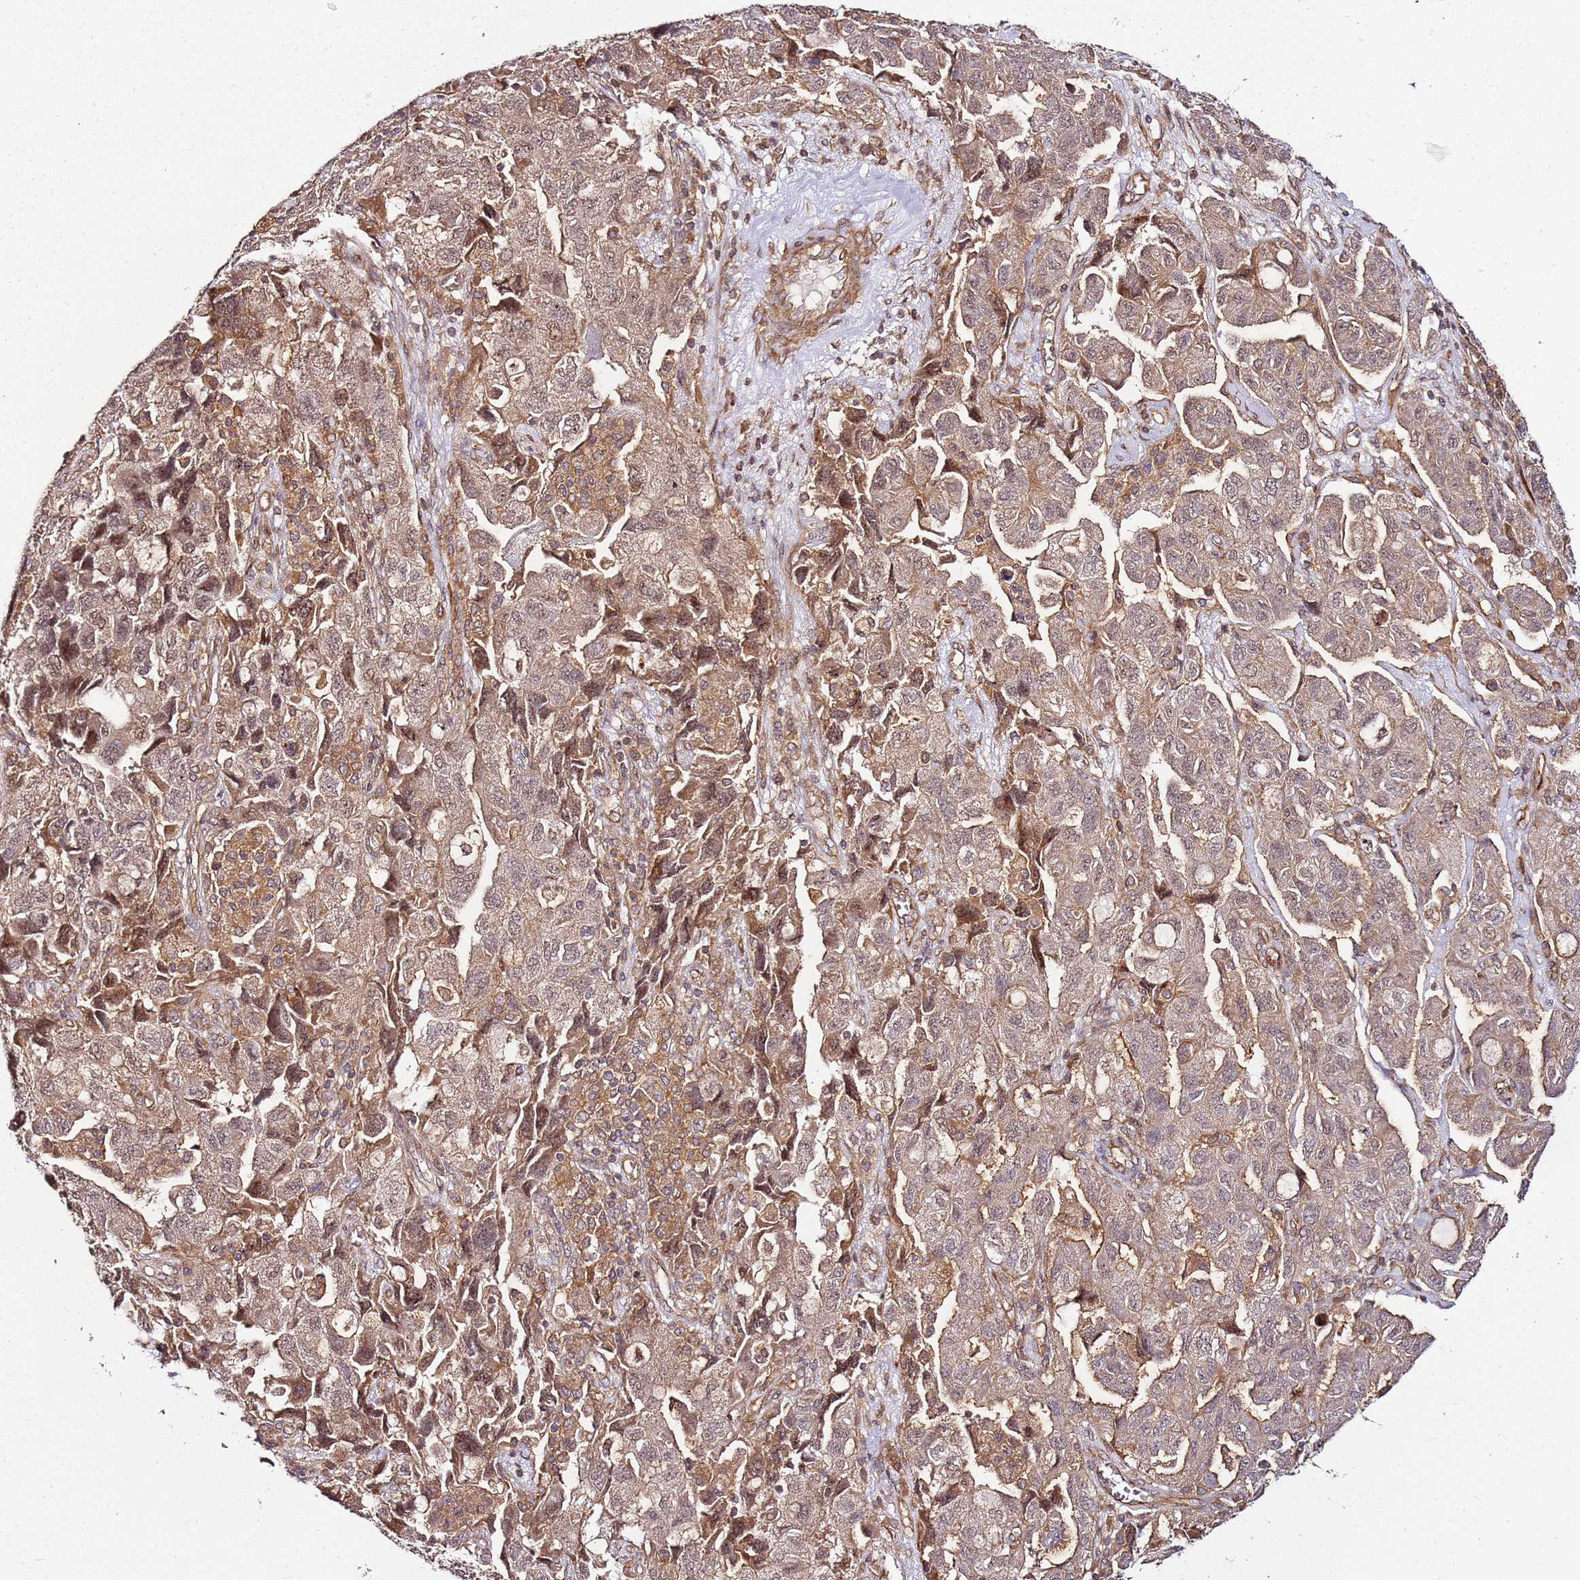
{"staining": {"intensity": "moderate", "quantity": ">75%", "location": "cytoplasmic/membranous,nuclear"}, "tissue": "ovarian cancer", "cell_type": "Tumor cells", "image_type": "cancer", "snomed": [{"axis": "morphology", "description": "Carcinoma, NOS"}, {"axis": "morphology", "description": "Cystadenocarcinoma, serous, NOS"}, {"axis": "topography", "description": "Ovary"}], "caption": "Immunohistochemical staining of human ovarian serous cystadenocarcinoma displays moderate cytoplasmic/membranous and nuclear protein staining in approximately >75% of tumor cells.", "gene": "CCNYL1", "patient": {"sex": "female", "age": 69}}